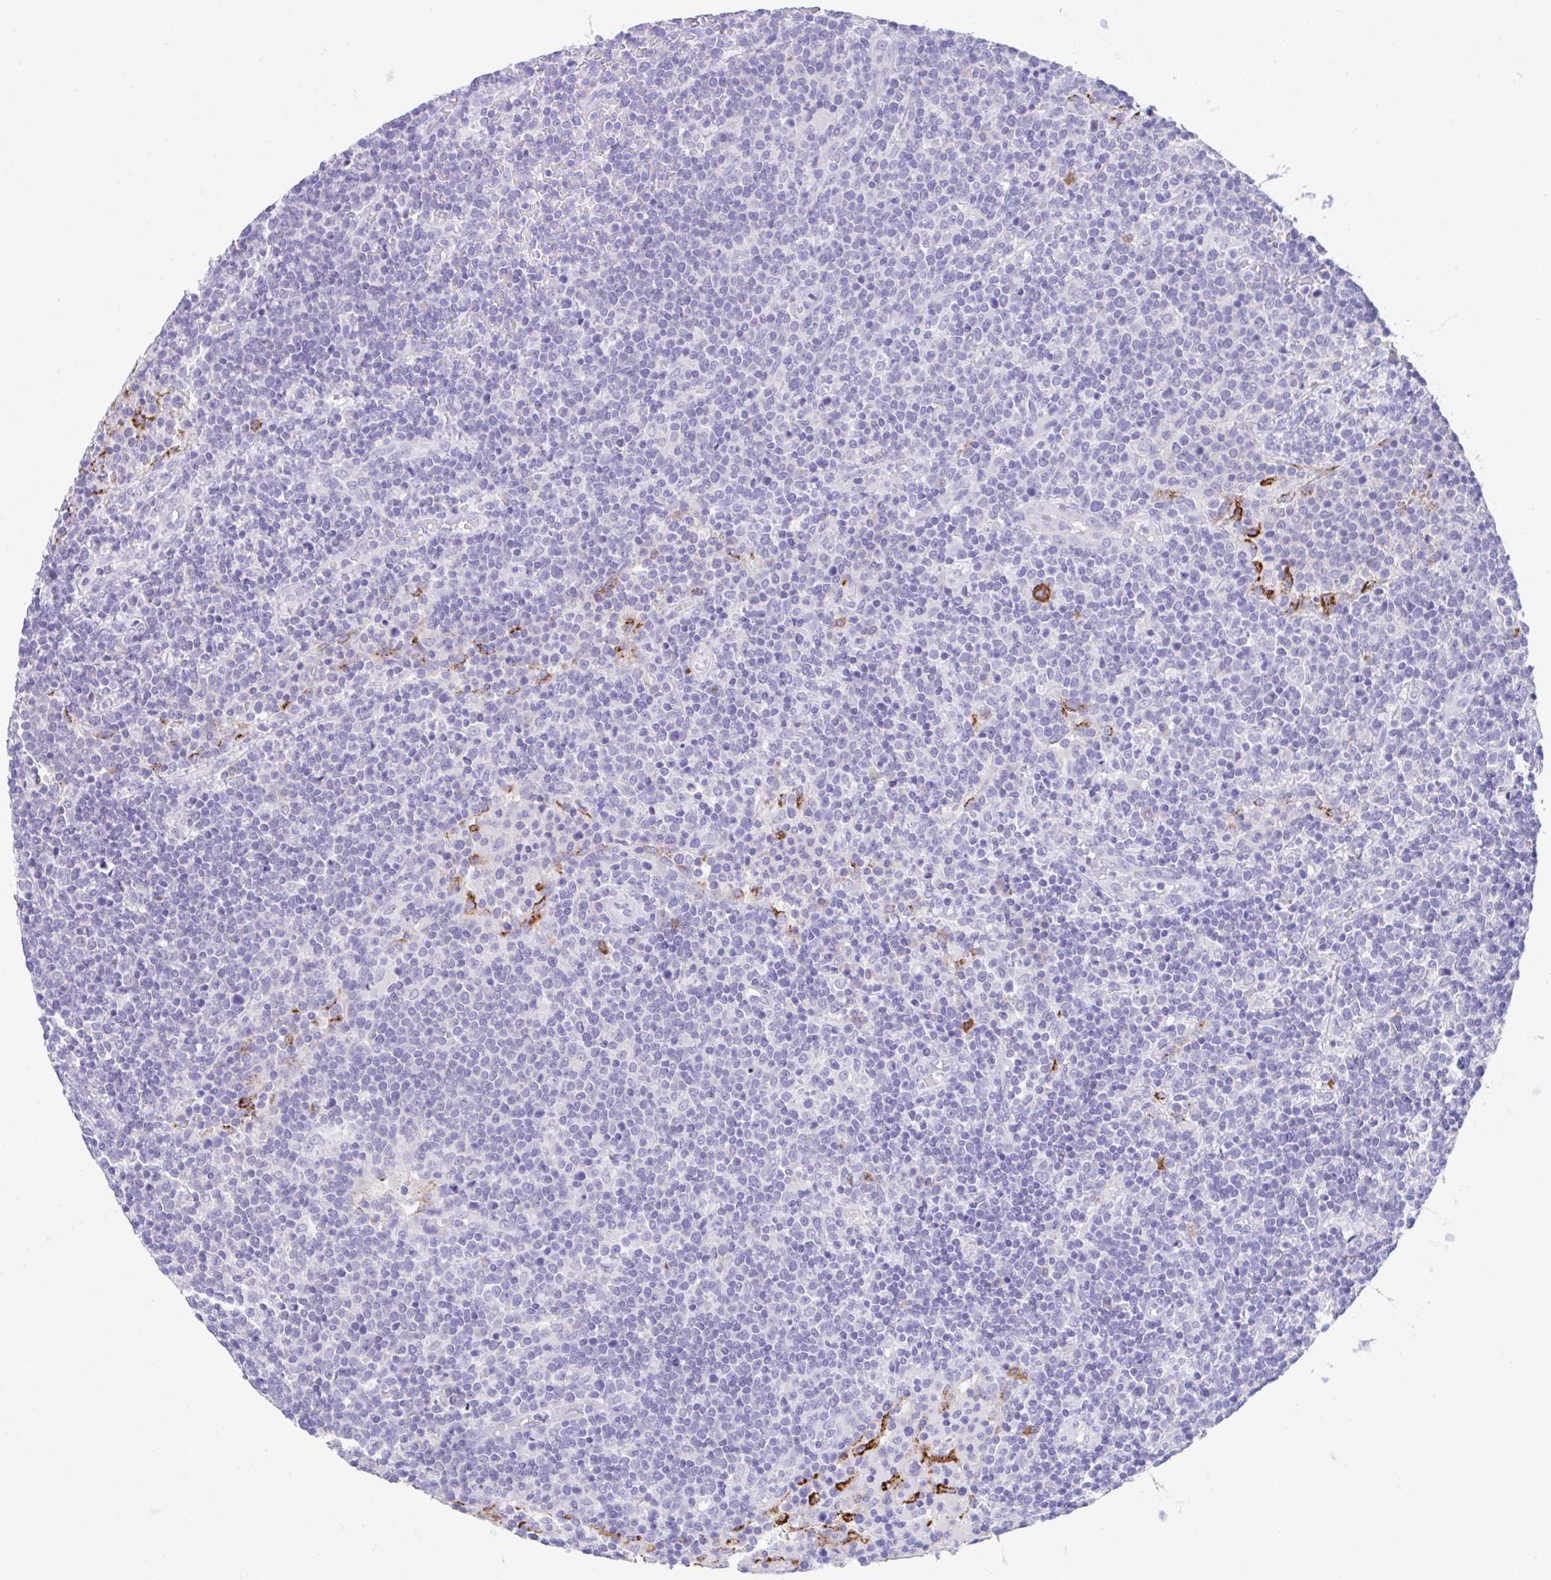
{"staining": {"intensity": "negative", "quantity": "none", "location": "none"}, "tissue": "lymphoma", "cell_type": "Tumor cells", "image_type": "cancer", "snomed": [{"axis": "morphology", "description": "Malignant lymphoma, non-Hodgkin's type, High grade"}, {"axis": "topography", "description": "Lymph node"}], "caption": "There is no significant positivity in tumor cells of high-grade malignant lymphoma, non-Hodgkin's type.", "gene": "HACD4", "patient": {"sex": "male", "age": 61}}